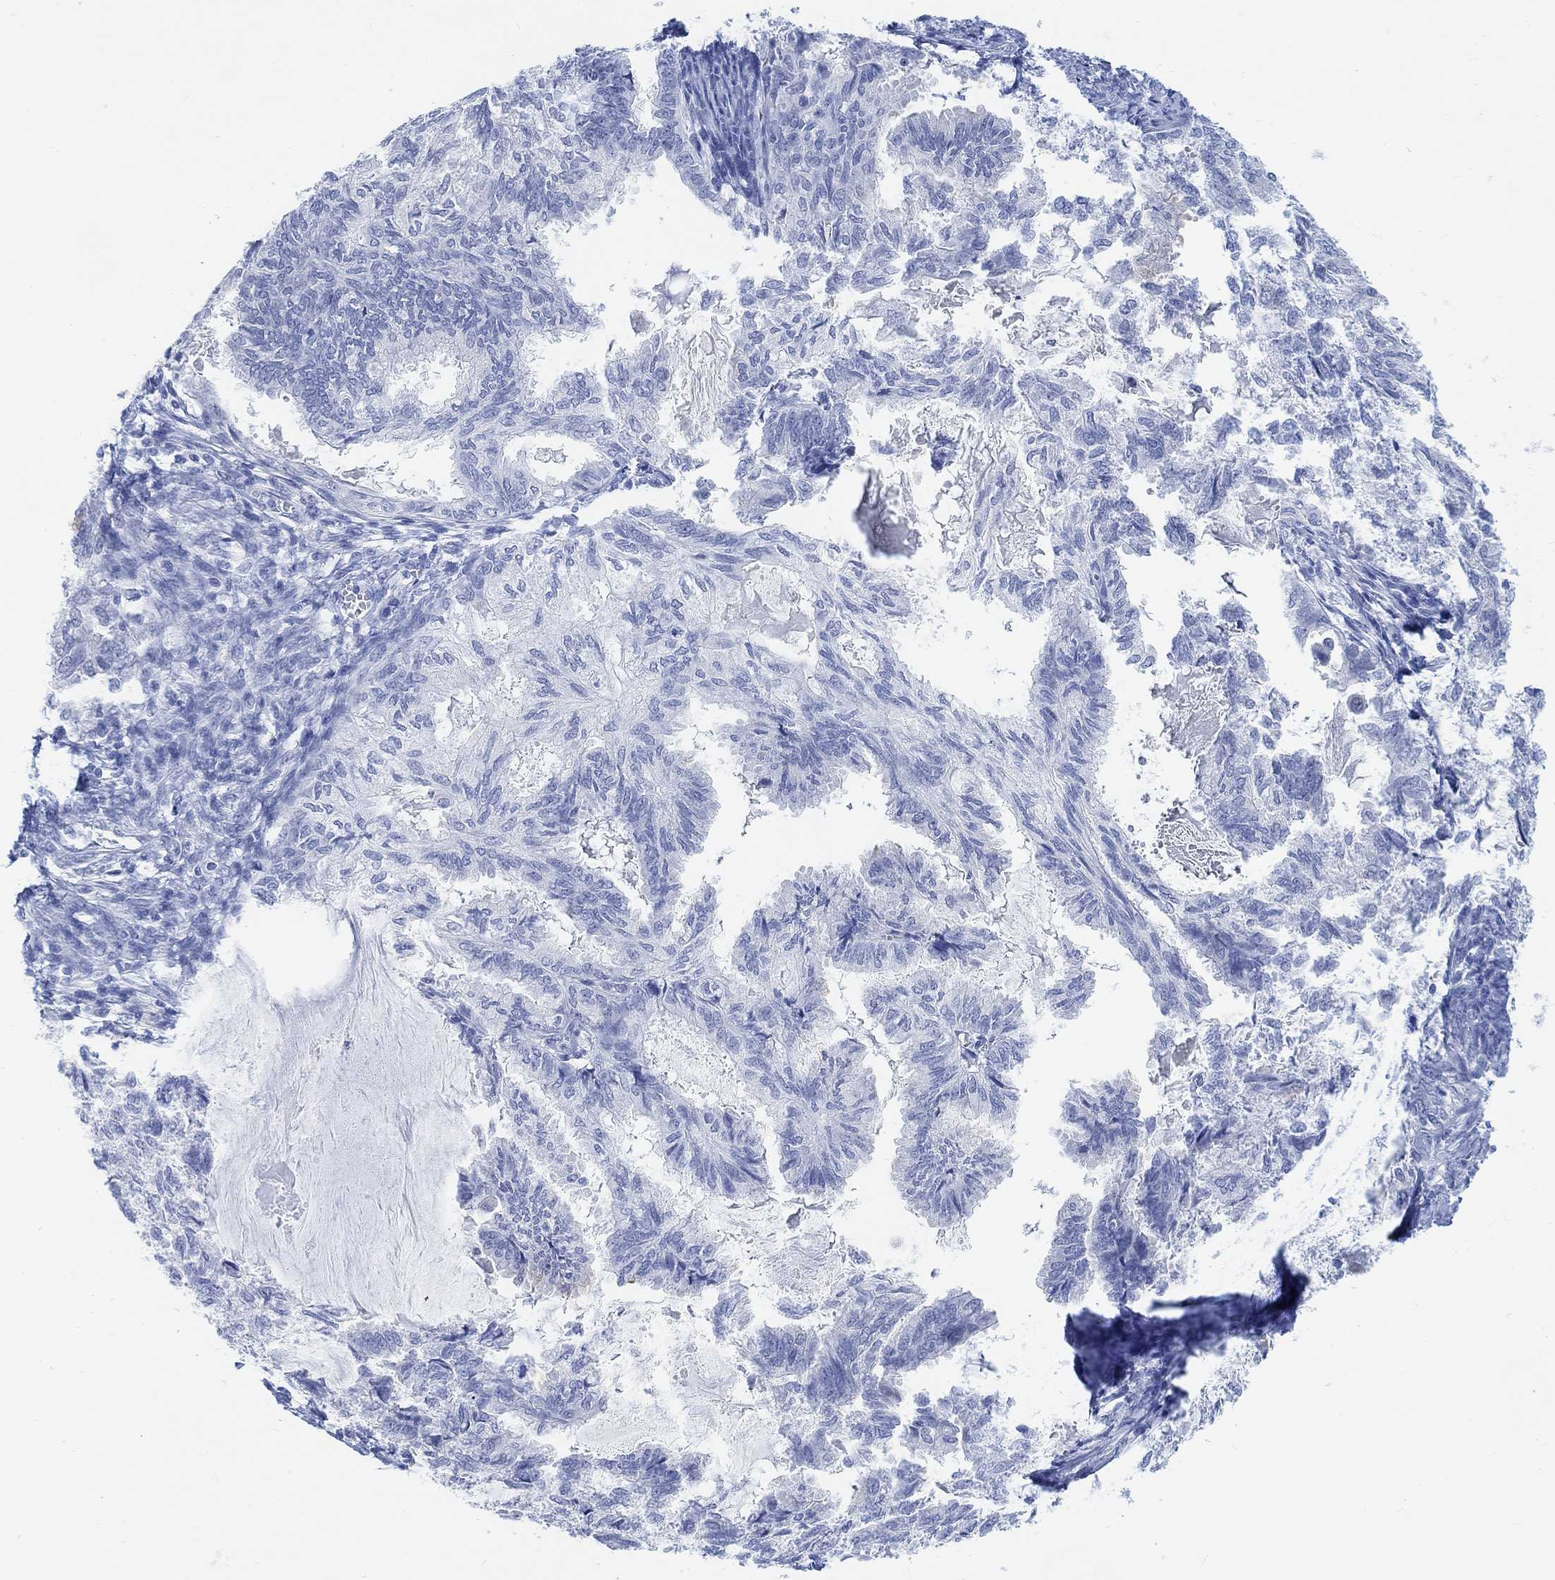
{"staining": {"intensity": "negative", "quantity": "none", "location": "none"}, "tissue": "endometrial cancer", "cell_type": "Tumor cells", "image_type": "cancer", "snomed": [{"axis": "morphology", "description": "Adenocarcinoma, NOS"}, {"axis": "topography", "description": "Endometrium"}], "caption": "This micrograph is of adenocarcinoma (endometrial) stained with immunohistochemistry to label a protein in brown with the nuclei are counter-stained blue. There is no expression in tumor cells. The staining was performed using DAB (3,3'-diaminobenzidine) to visualize the protein expression in brown, while the nuclei were stained in blue with hematoxylin (Magnification: 20x).", "gene": "ENO4", "patient": {"sex": "female", "age": 86}}